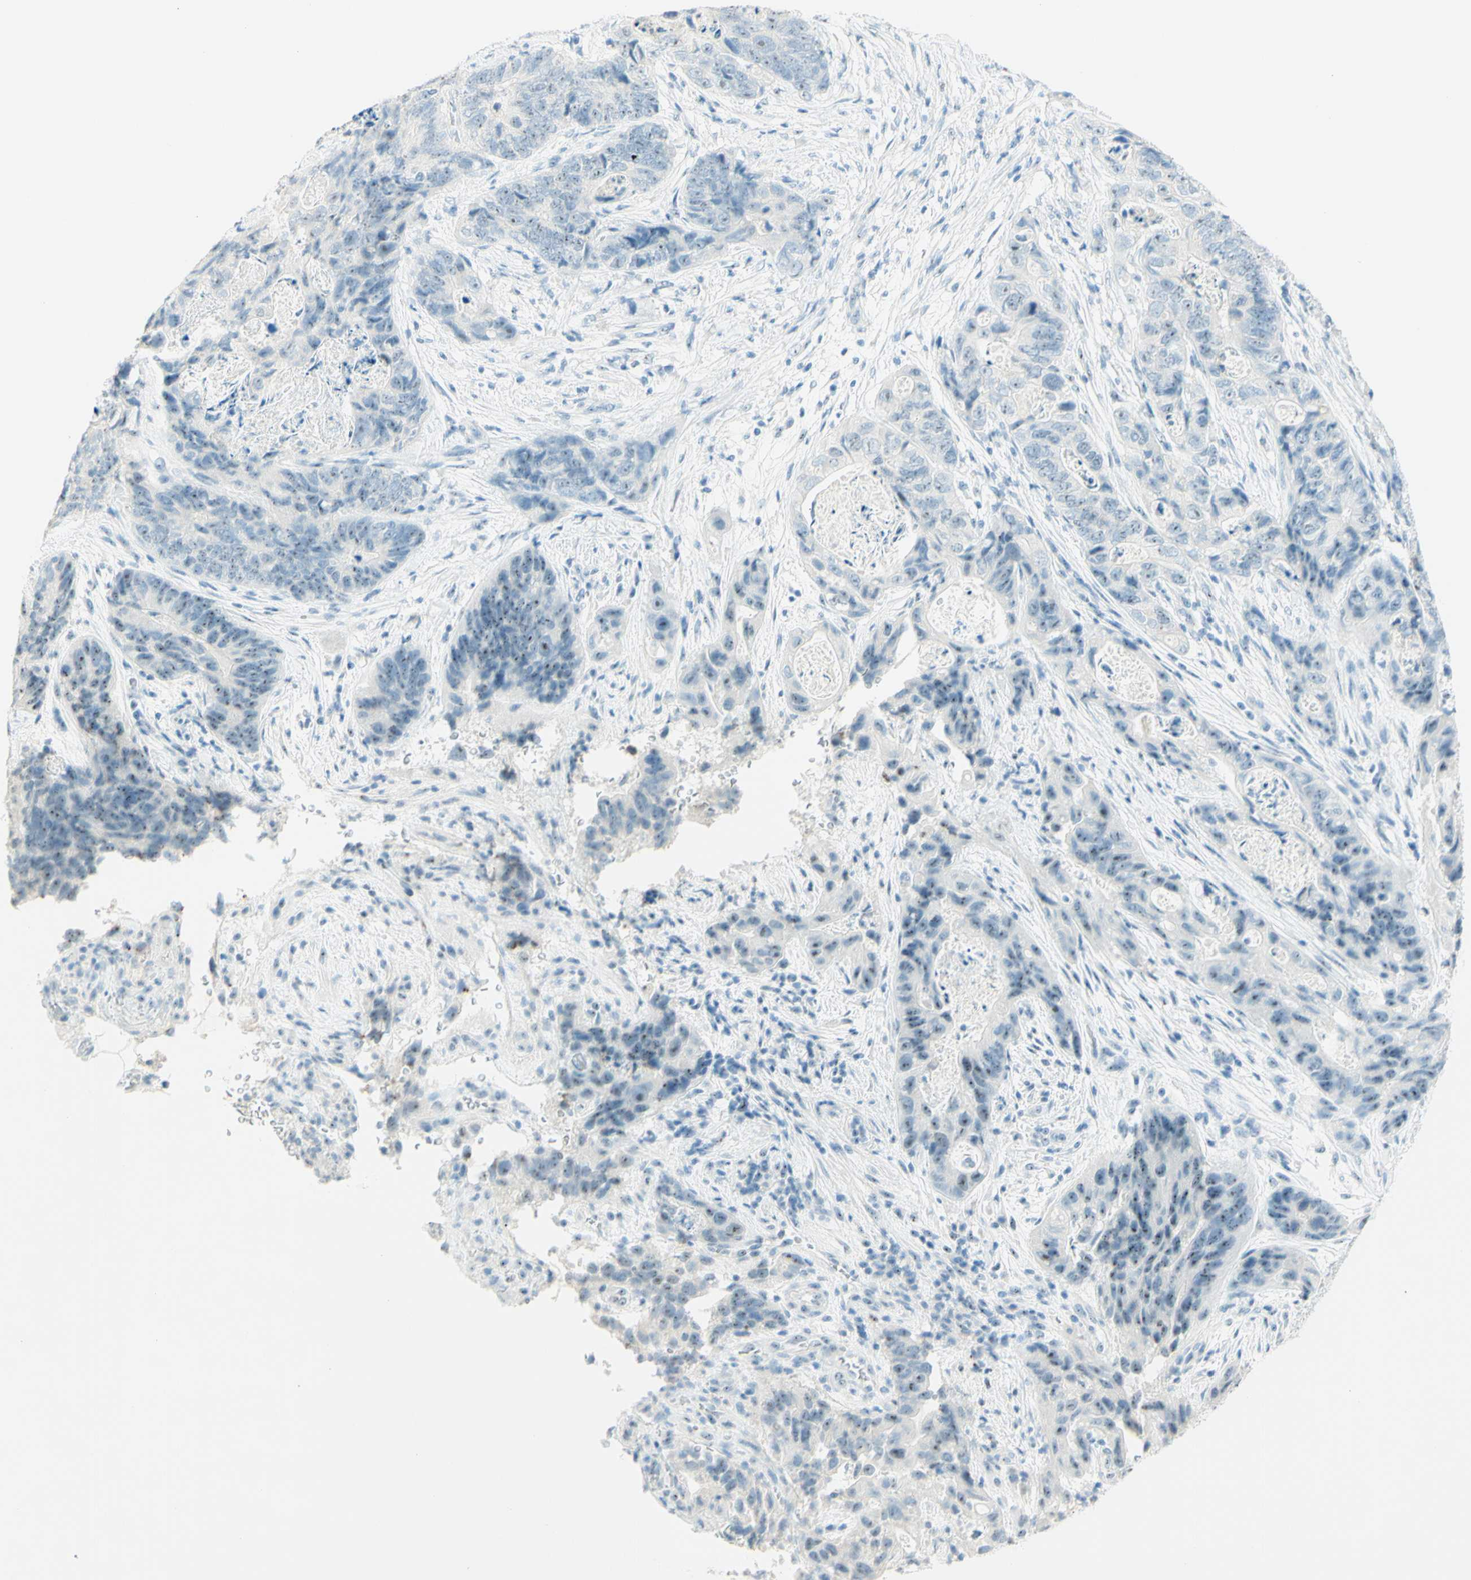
{"staining": {"intensity": "weak", "quantity": "25%-75%", "location": "nuclear"}, "tissue": "stomach cancer", "cell_type": "Tumor cells", "image_type": "cancer", "snomed": [{"axis": "morphology", "description": "Adenocarcinoma, NOS"}, {"axis": "topography", "description": "Stomach"}], "caption": "DAB (3,3'-diaminobenzidine) immunohistochemical staining of stomach cancer (adenocarcinoma) reveals weak nuclear protein expression in approximately 25%-75% of tumor cells. The protein of interest is shown in brown color, while the nuclei are stained blue.", "gene": "FMR1NB", "patient": {"sex": "female", "age": 89}}